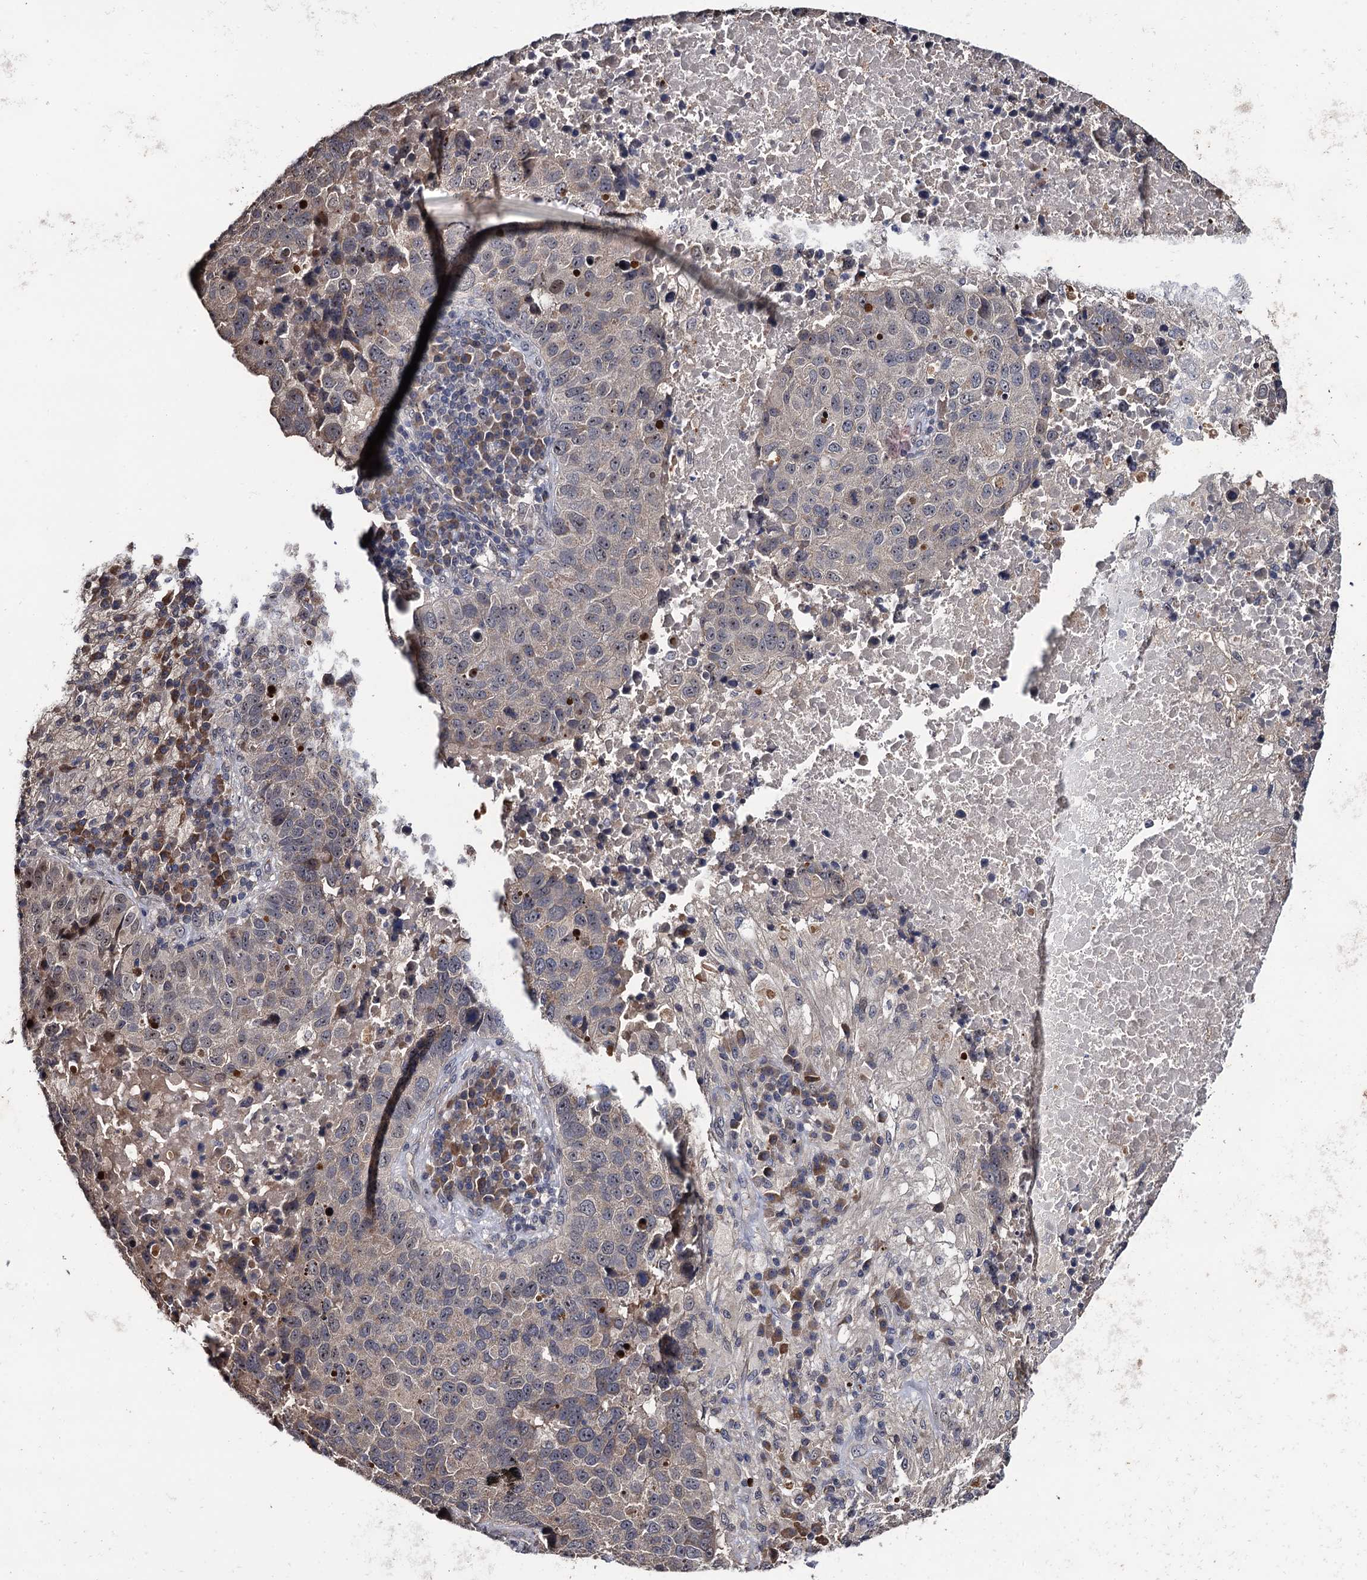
{"staining": {"intensity": "negative", "quantity": "none", "location": "none"}, "tissue": "lung cancer", "cell_type": "Tumor cells", "image_type": "cancer", "snomed": [{"axis": "morphology", "description": "Squamous cell carcinoma, NOS"}, {"axis": "topography", "description": "Lung"}], "caption": "A photomicrograph of lung squamous cell carcinoma stained for a protein shows no brown staining in tumor cells.", "gene": "LRRC63", "patient": {"sex": "male", "age": 73}}